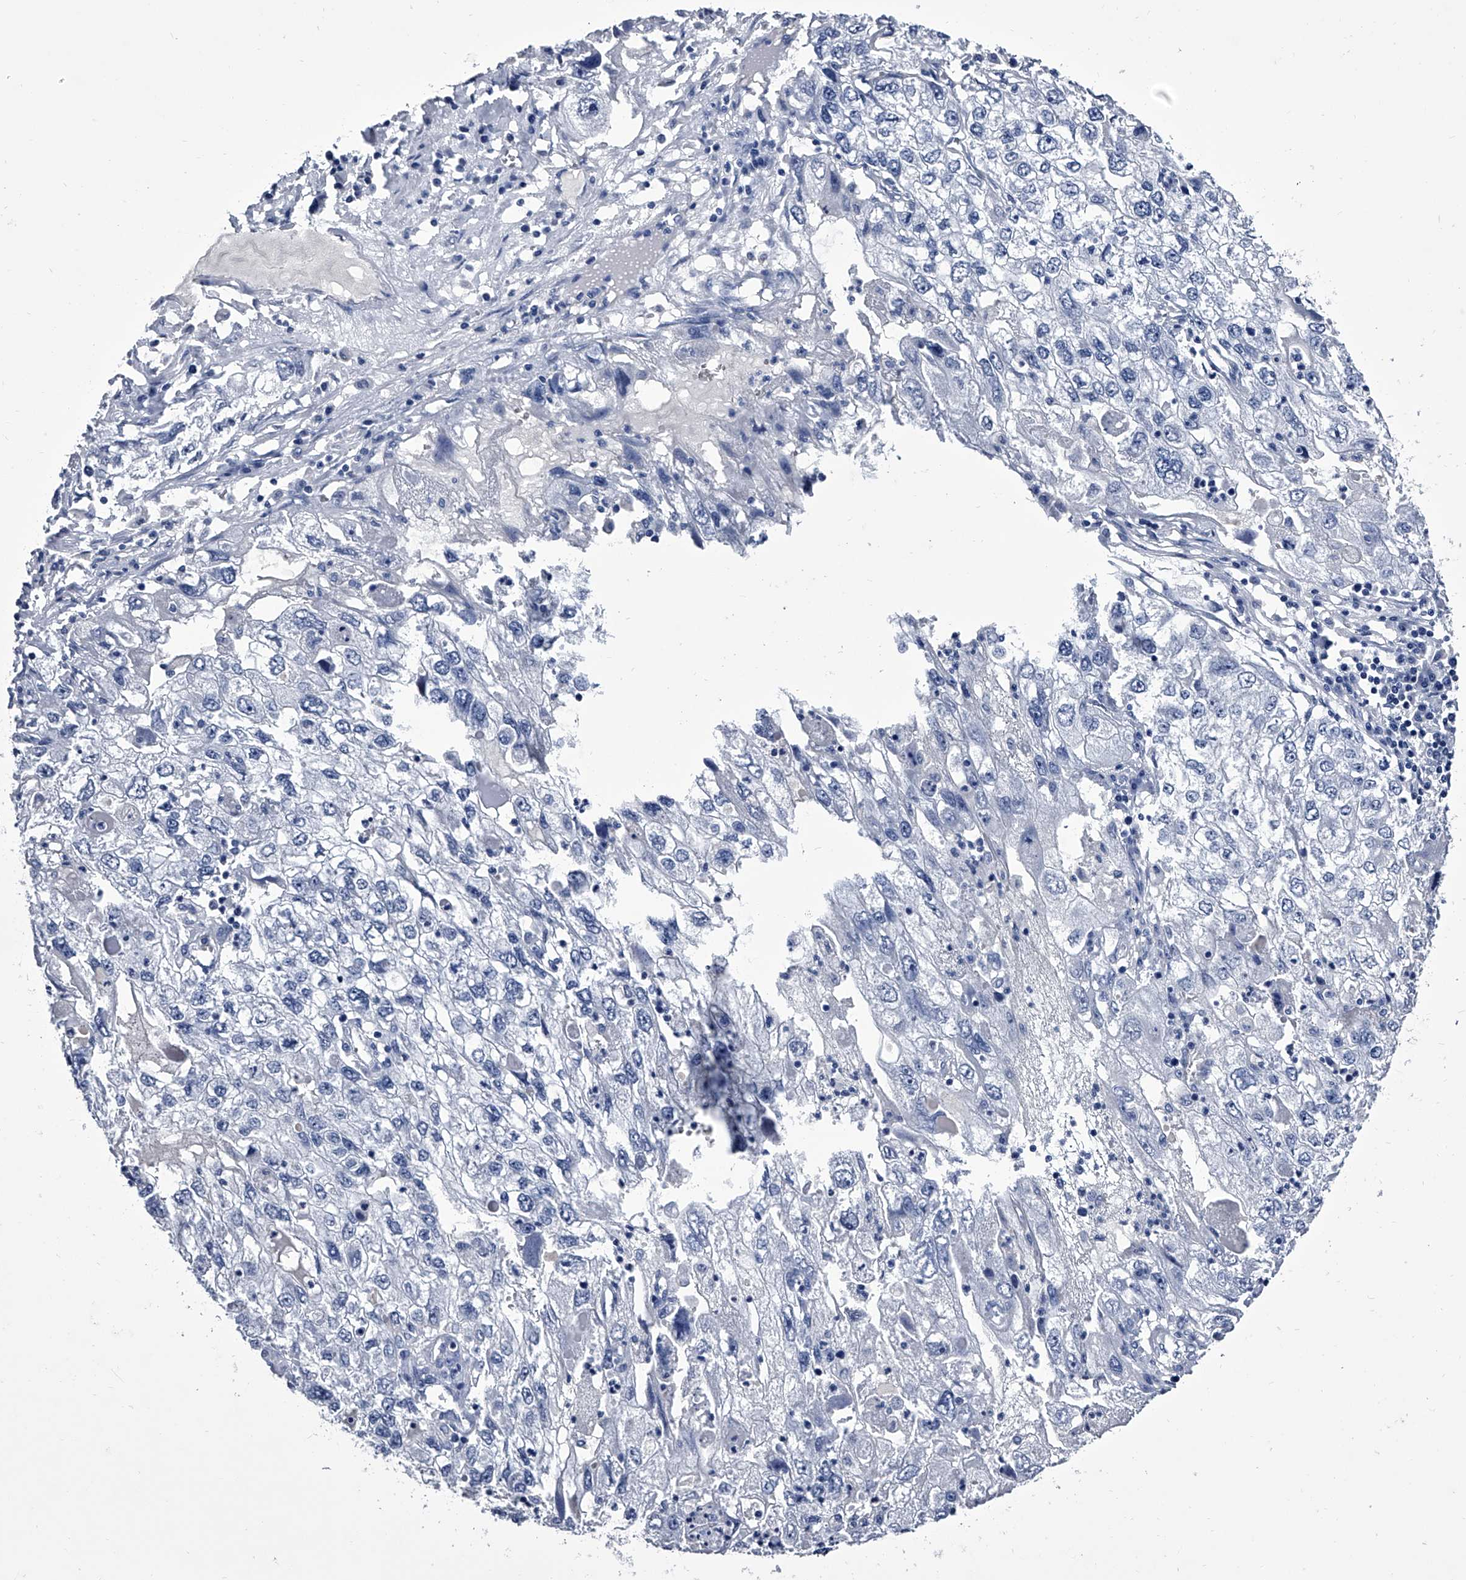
{"staining": {"intensity": "negative", "quantity": "none", "location": "none"}, "tissue": "endometrial cancer", "cell_type": "Tumor cells", "image_type": "cancer", "snomed": [{"axis": "morphology", "description": "Adenocarcinoma, NOS"}, {"axis": "topography", "description": "Endometrium"}], "caption": "This is a histopathology image of immunohistochemistry (IHC) staining of endometrial adenocarcinoma, which shows no positivity in tumor cells. The staining is performed using DAB (3,3'-diaminobenzidine) brown chromogen with nuclei counter-stained in using hematoxylin.", "gene": "CRISP2", "patient": {"sex": "female", "age": 49}}